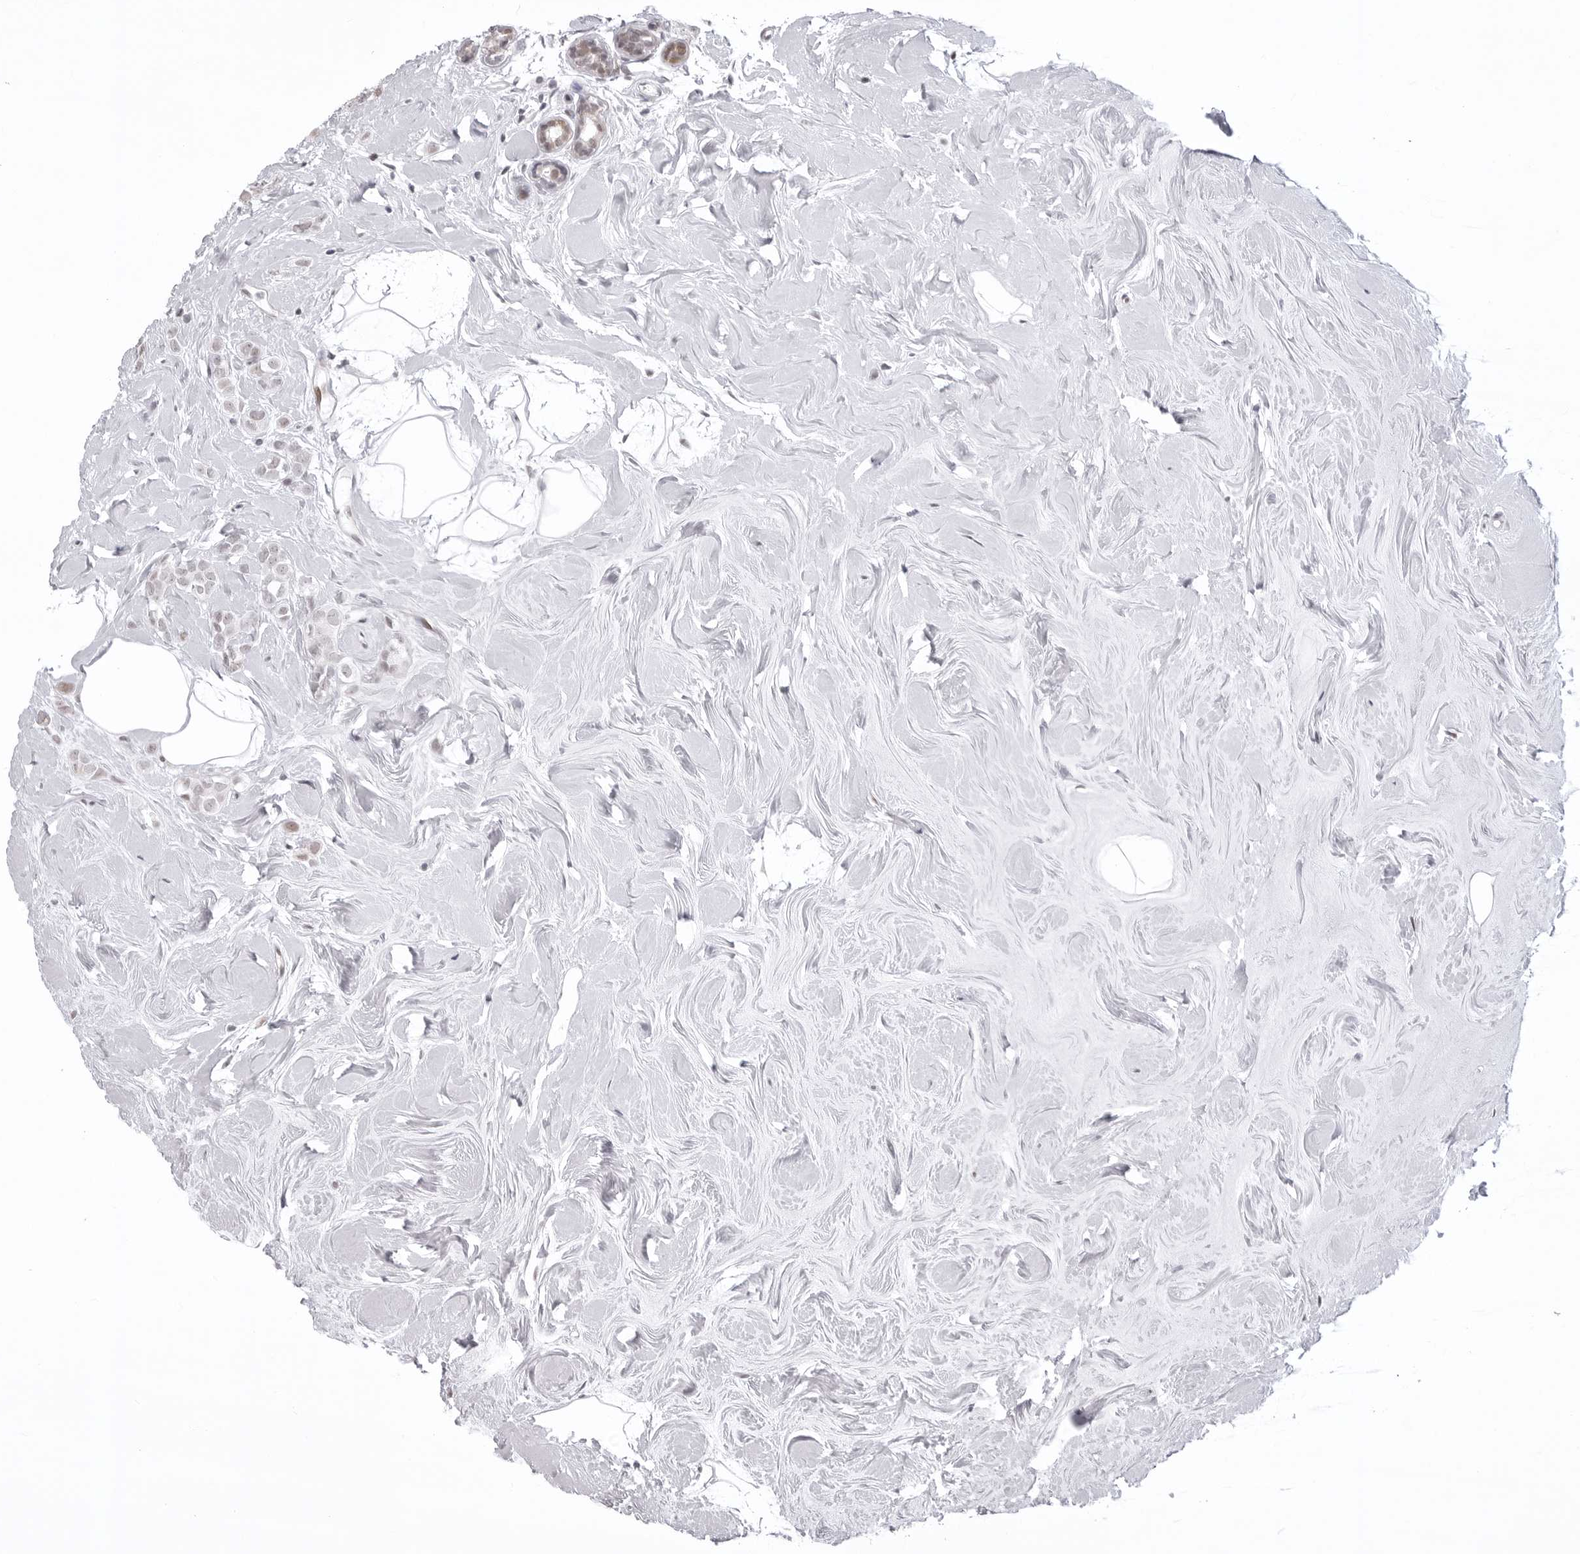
{"staining": {"intensity": "weak", "quantity": "<25%", "location": "nuclear"}, "tissue": "breast cancer", "cell_type": "Tumor cells", "image_type": "cancer", "snomed": [{"axis": "morphology", "description": "Lobular carcinoma"}, {"axis": "topography", "description": "Breast"}], "caption": "A histopathology image of breast cancer stained for a protein displays no brown staining in tumor cells.", "gene": "PHF3", "patient": {"sex": "female", "age": 47}}